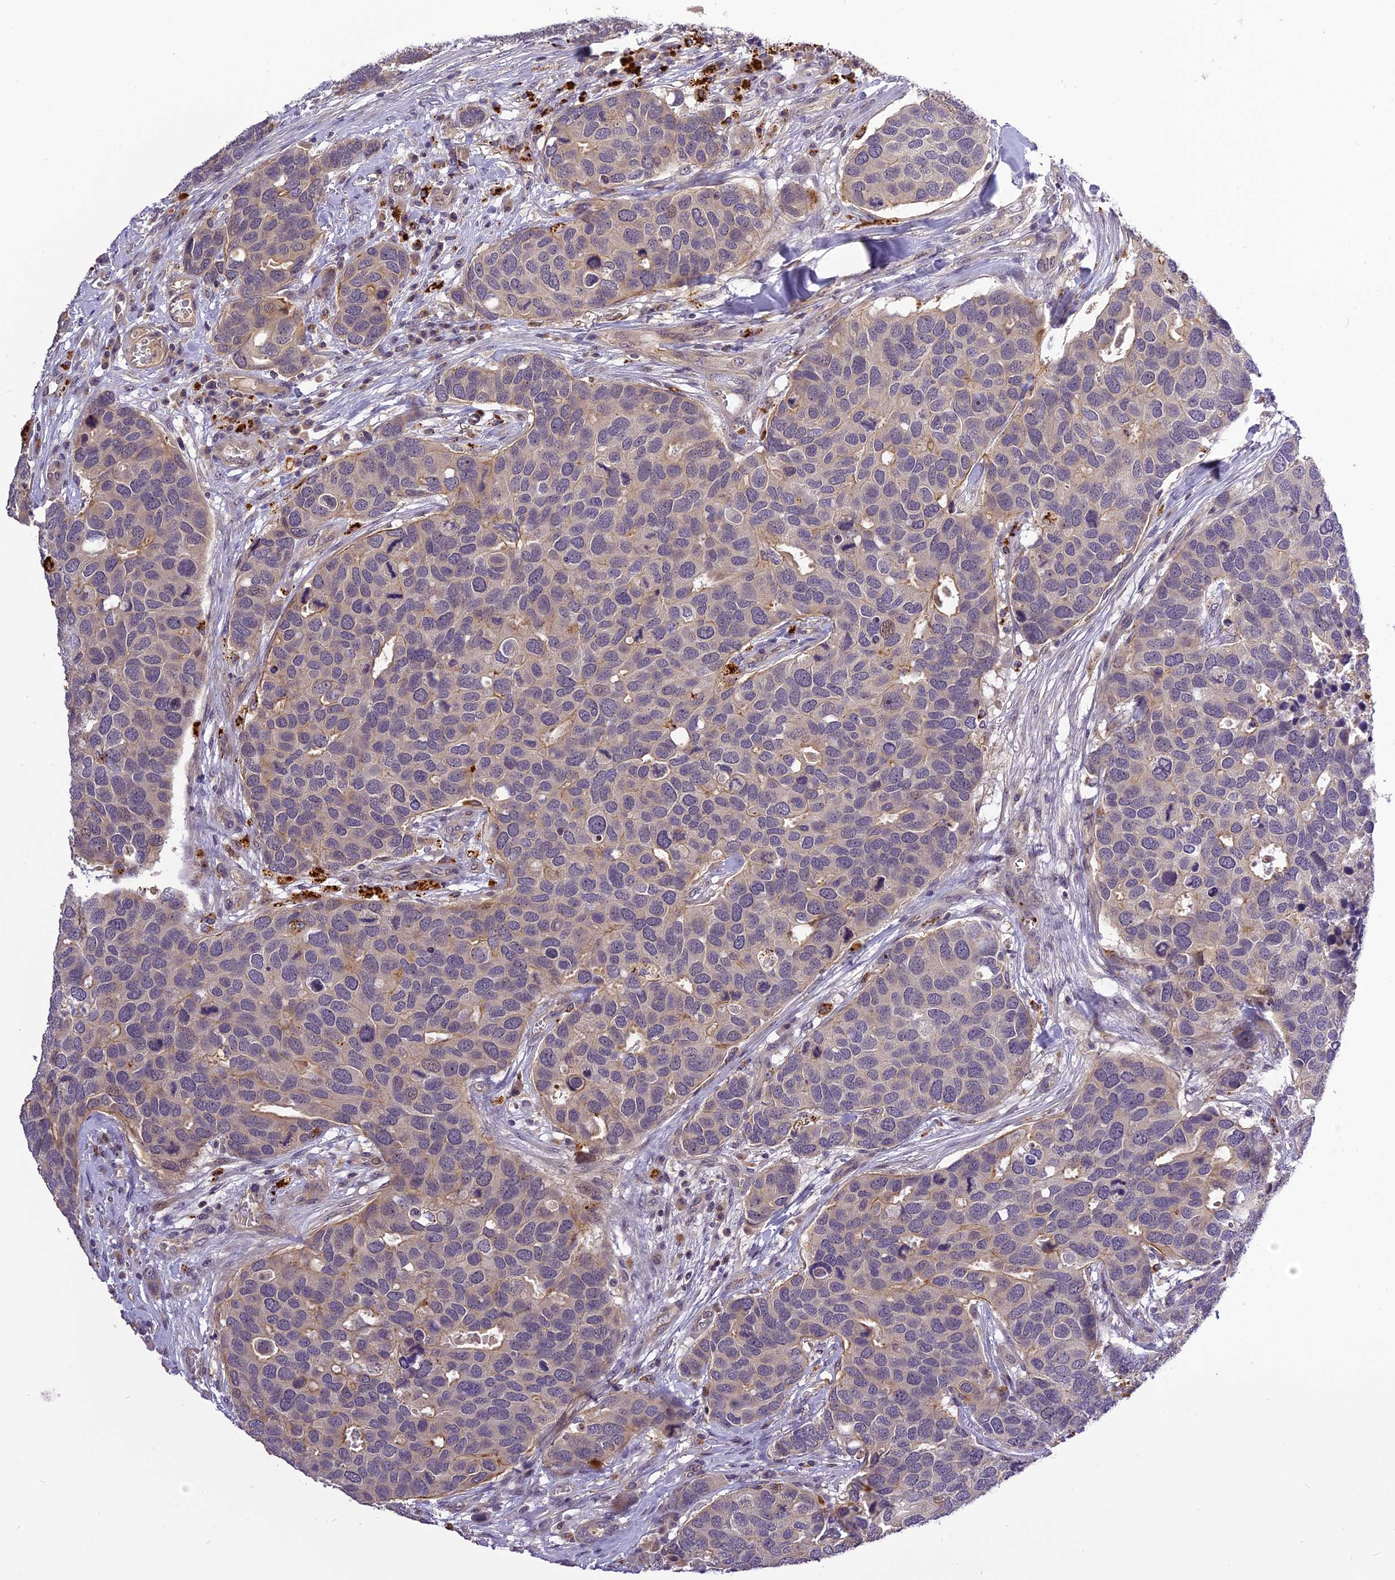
{"staining": {"intensity": "weak", "quantity": "<25%", "location": "cytoplasmic/membranous"}, "tissue": "breast cancer", "cell_type": "Tumor cells", "image_type": "cancer", "snomed": [{"axis": "morphology", "description": "Duct carcinoma"}, {"axis": "topography", "description": "Breast"}], "caption": "Immunohistochemical staining of human breast cancer (intraductal carcinoma) displays no significant staining in tumor cells.", "gene": "FNIP2", "patient": {"sex": "female", "age": 83}}